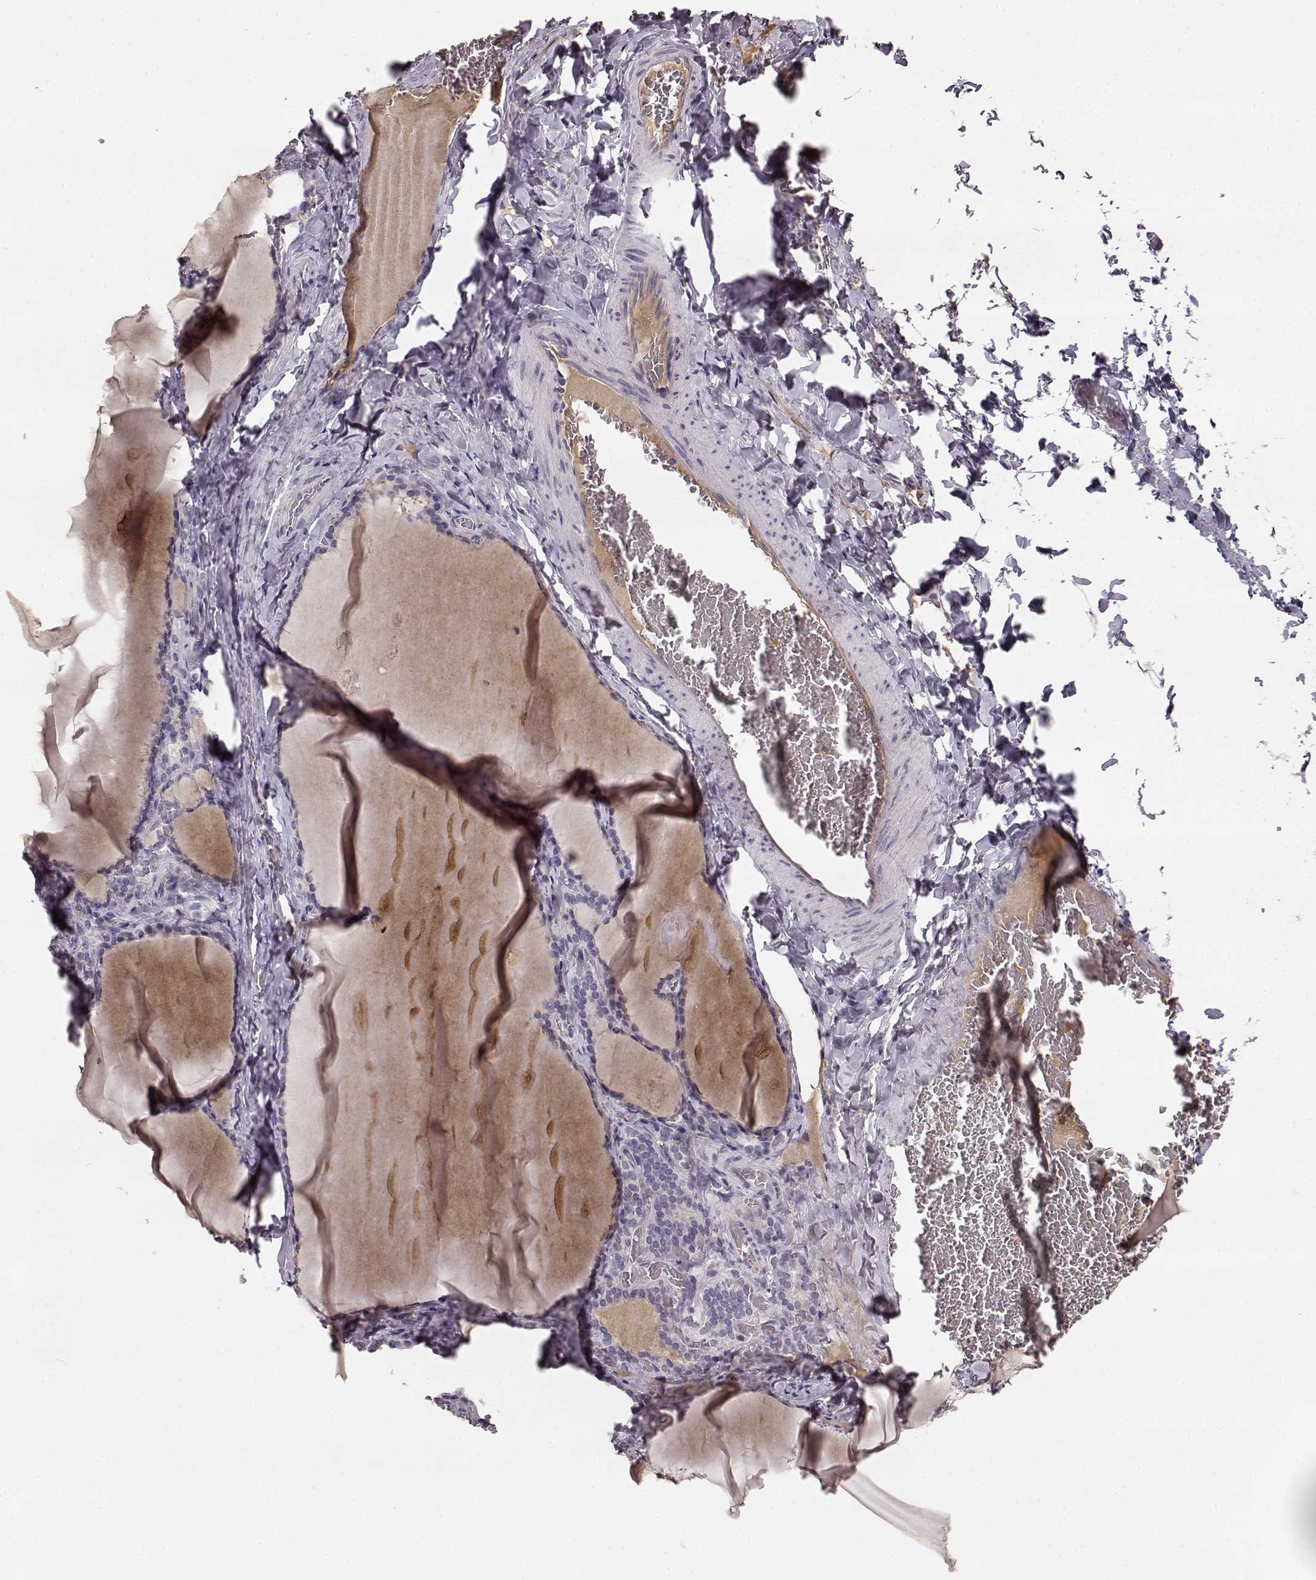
{"staining": {"intensity": "negative", "quantity": "none", "location": "none"}, "tissue": "thyroid gland", "cell_type": "Glandular cells", "image_type": "normal", "snomed": [{"axis": "morphology", "description": "Normal tissue, NOS"}, {"axis": "morphology", "description": "Hyperplasia, NOS"}, {"axis": "topography", "description": "Thyroid gland"}], "caption": "DAB immunohistochemical staining of normal thyroid gland demonstrates no significant expression in glandular cells.", "gene": "YJEFN3", "patient": {"sex": "female", "age": 27}}